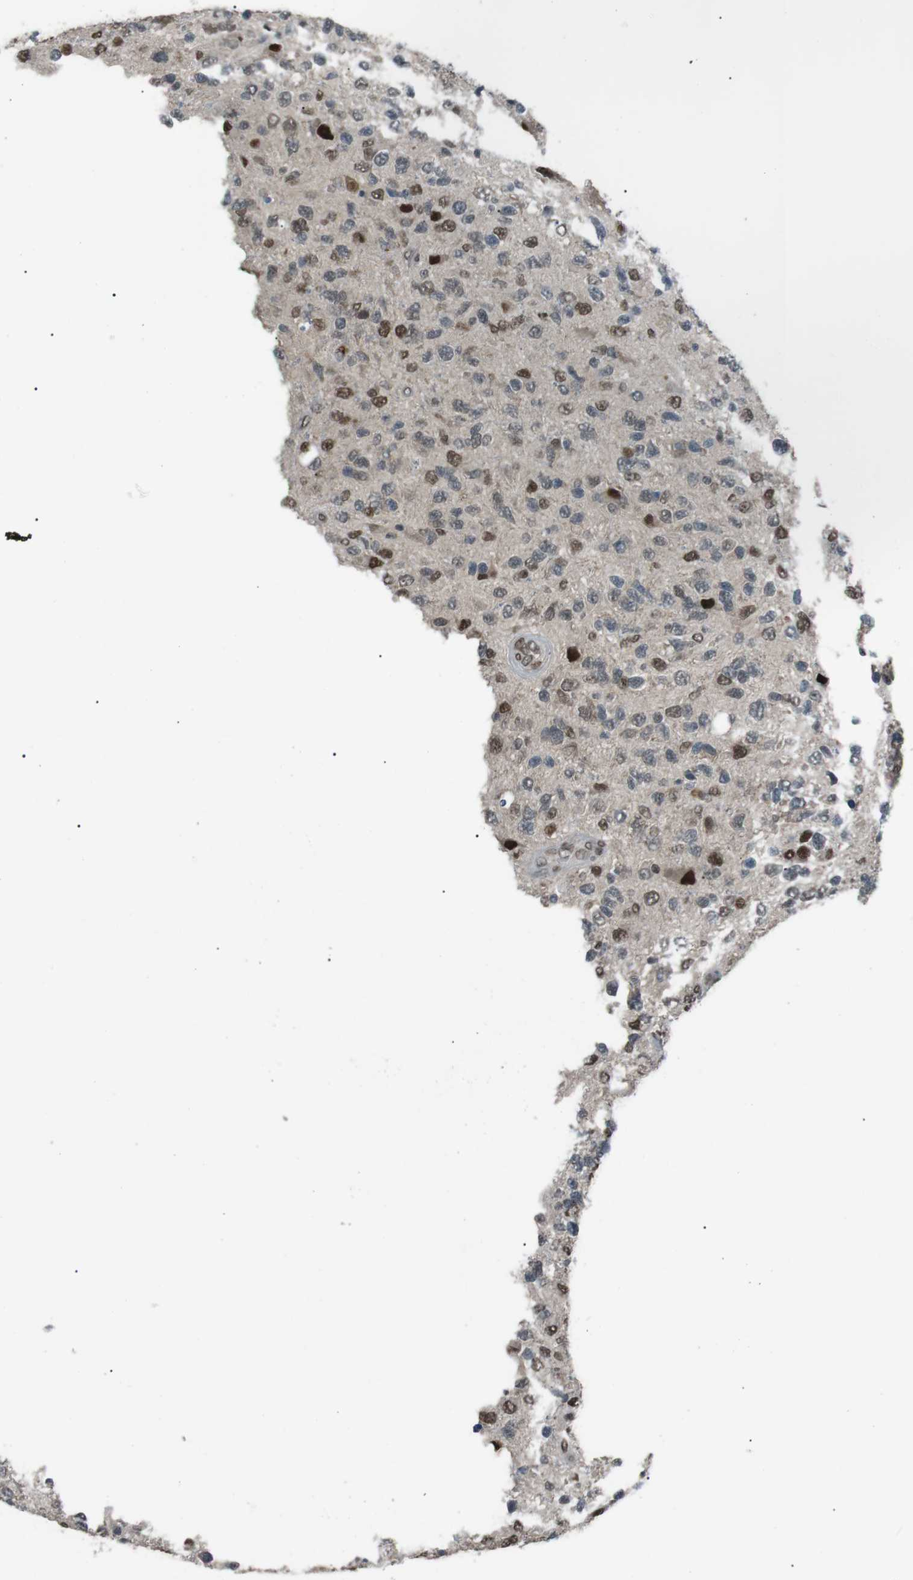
{"staining": {"intensity": "strong", "quantity": "25%-75%", "location": "nuclear"}, "tissue": "glioma", "cell_type": "Tumor cells", "image_type": "cancer", "snomed": [{"axis": "morphology", "description": "Glioma, malignant, High grade"}, {"axis": "topography", "description": "Brain"}], "caption": "This is an image of IHC staining of glioma, which shows strong expression in the nuclear of tumor cells.", "gene": "SRPK2", "patient": {"sex": "female", "age": 58}}